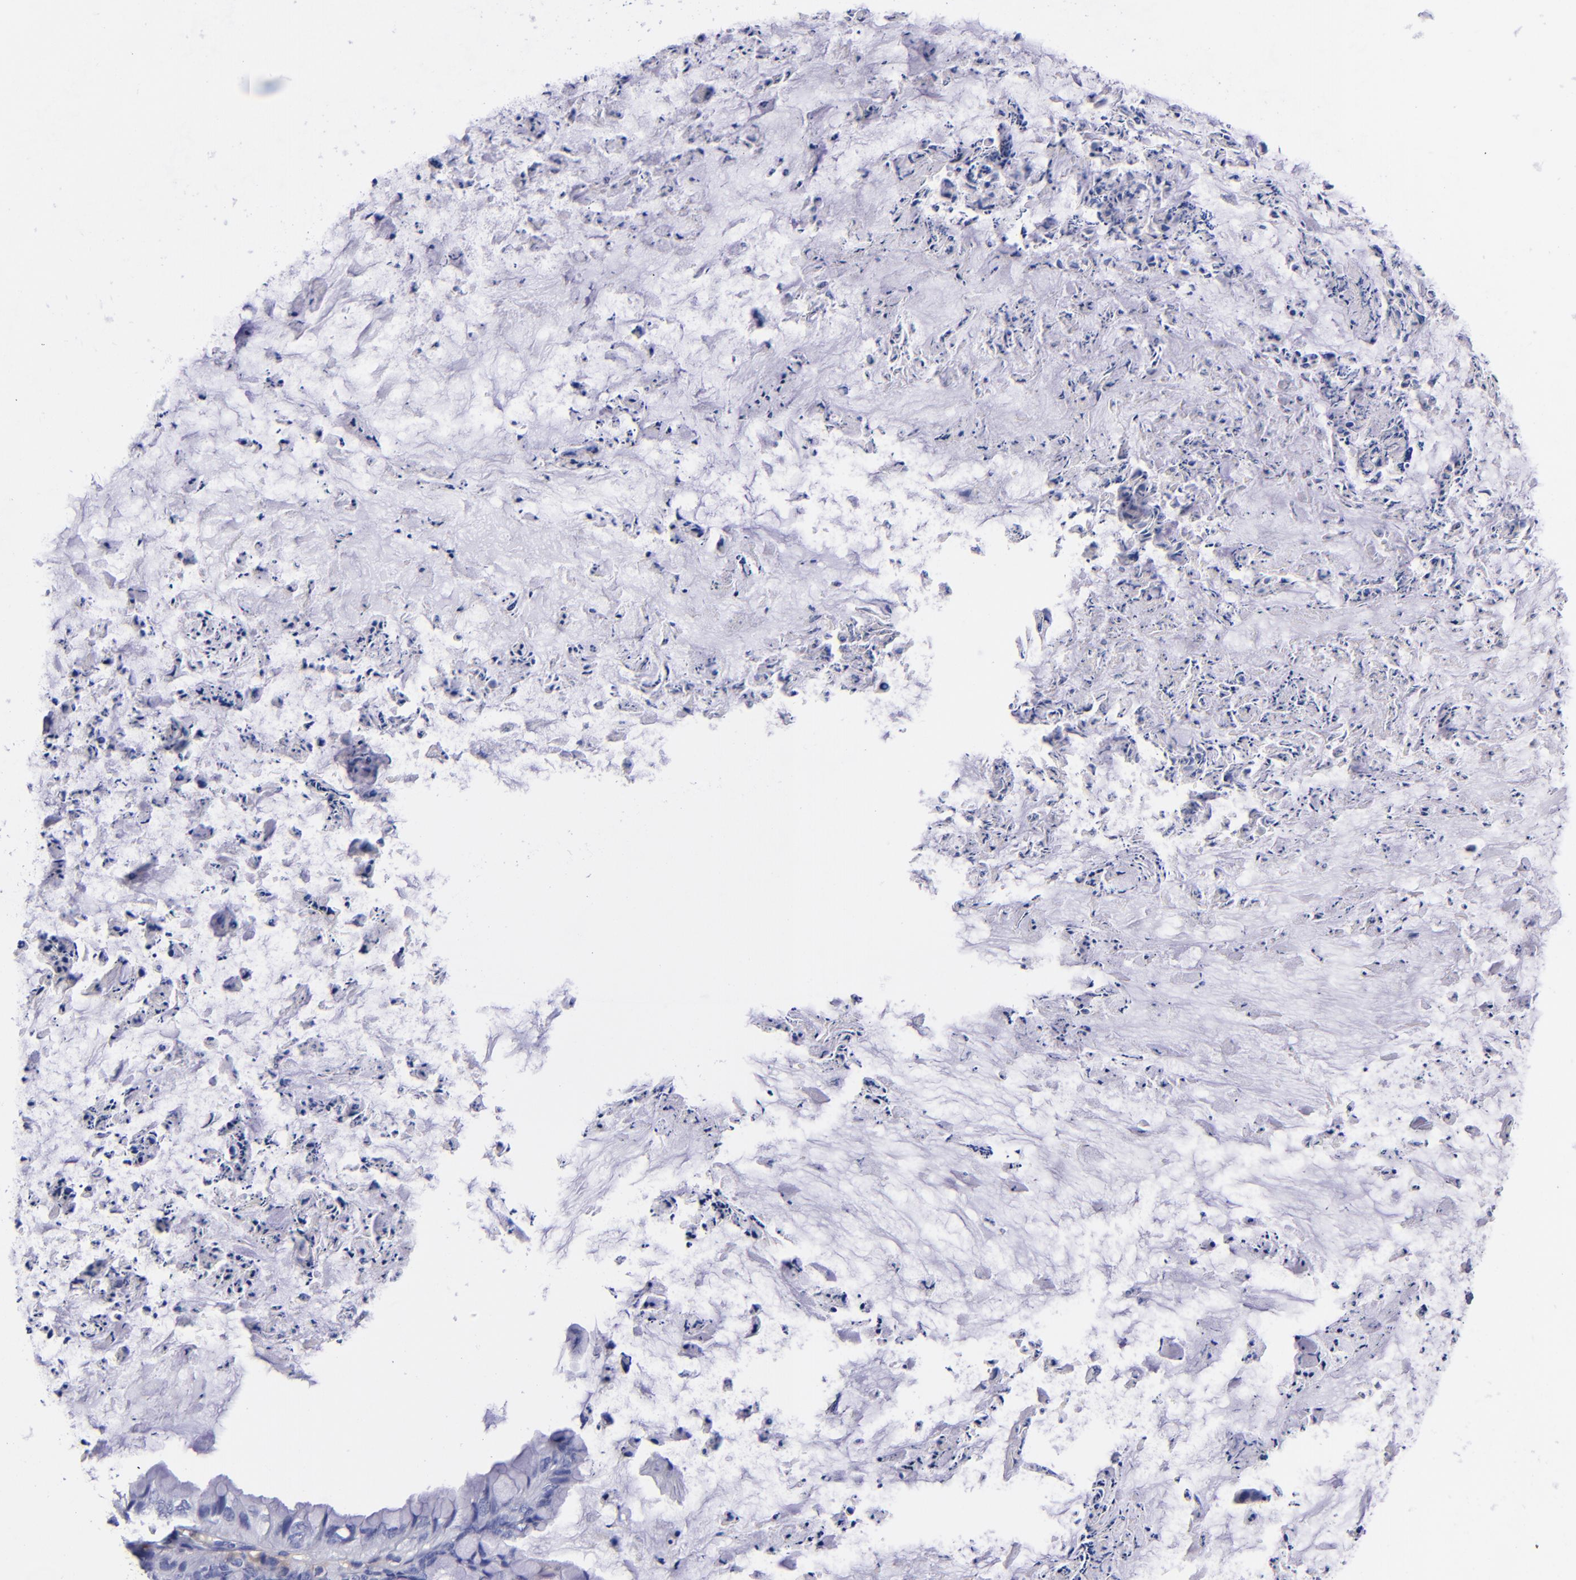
{"staining": {"intensity": "negative", "quantity": "none", "location": "none"}, "tissue": "ovarian cancer", "cell_type": "Tumor cells", "image_type": "cancer", "snomed": [{"axis": "morphology", "description": "Cystadenocarcinoma, mucinous, NOS"}, {"axis": "topography", "description": "Ovary"}], "caption": "Ovarian cancer (mucinous cystadenocarcinoma) stained for a protein using immunohistochemistry displays no staining tumor cells.", "gene": "SV2A", "patient": {"sex": "female", "age": 36}}